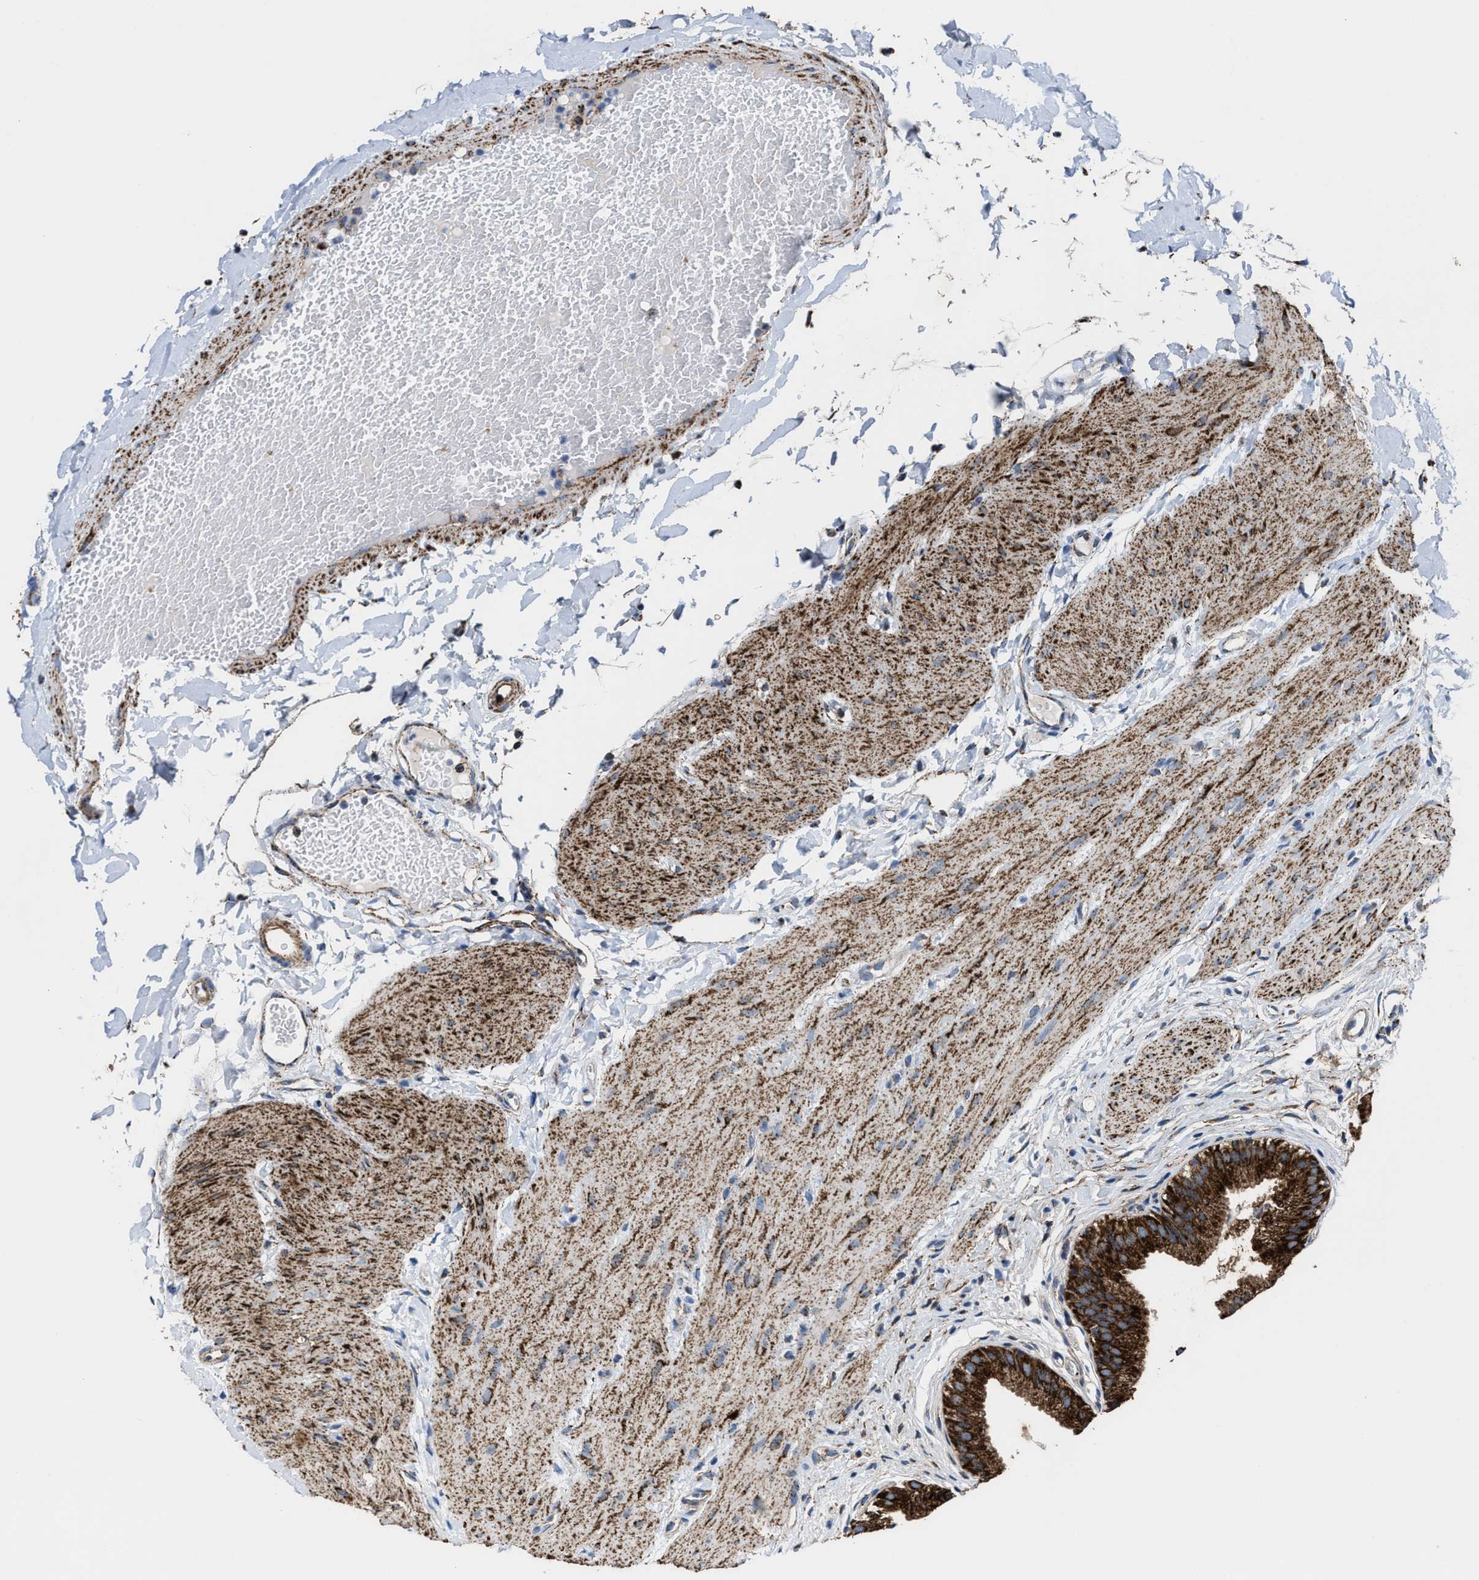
{"staining": {"intensity": "strong", "quantity": ">75%", "location": "cytoplasmic/membranous"}, "tissue": "gallbladder", "cell_type": "Glandular cells", "image_type": "normal", "snomed": [{"axis": "morphology", "description": "Normal tissue, NOS"}, {"axis": "topography", "description": "Gallbladder"}], "caption": "A high amount of strong cytoplasmic/membranous positivity is identified in about >75% of glandular cells in benign gallbladder. (DAB IHC, brown staining for protein, blue staining for nuclei).", "gene": "ALDH1B1", "patient": {"sex": "female", "age": 26}}